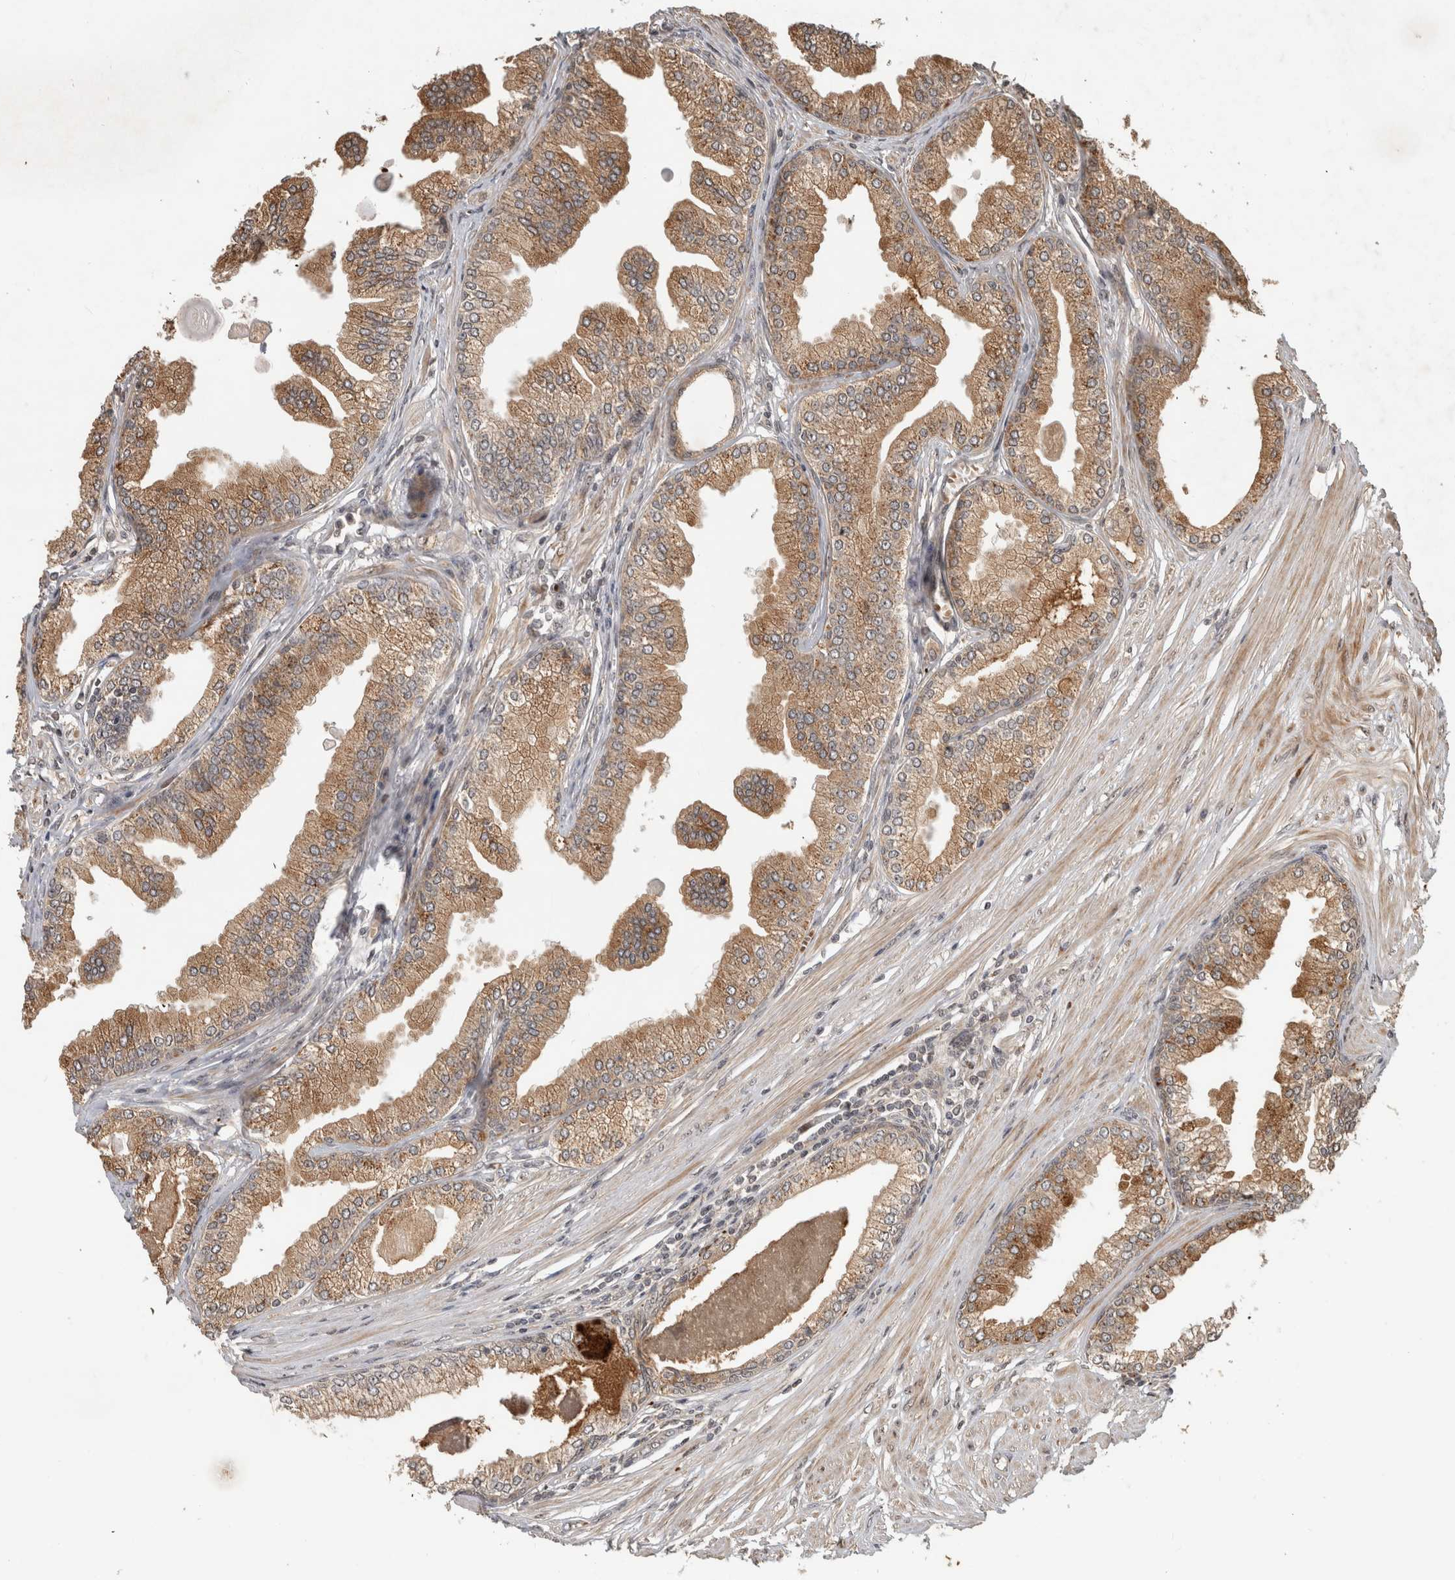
{"staining": {"intensity": "moderate", "quantity": ">75%", "location": "cytoplasmic/membranous"}, "tissue": "prostate cancer", "cell_type": "Tumor cells", "image_type": "cancer", "snomed": [{"axis": "morphology", "description": "Adenocarcinoma, Low grade"}, {"axis": "topography", "description": "Prostate"}], "caption": "Immunohistochemistry histopathology image of neoplastic tissue: human prostate cancer stained using immunohistochemistry (IHC) displays medium levels of moderate protein expression localized specifically in the cytoplasmic/membranous of tumor cells, appearing as a cytoplasmic/membranous brown color.", "gene": "PITPNC1", "patient": {"sex": "male", "age": 52}}